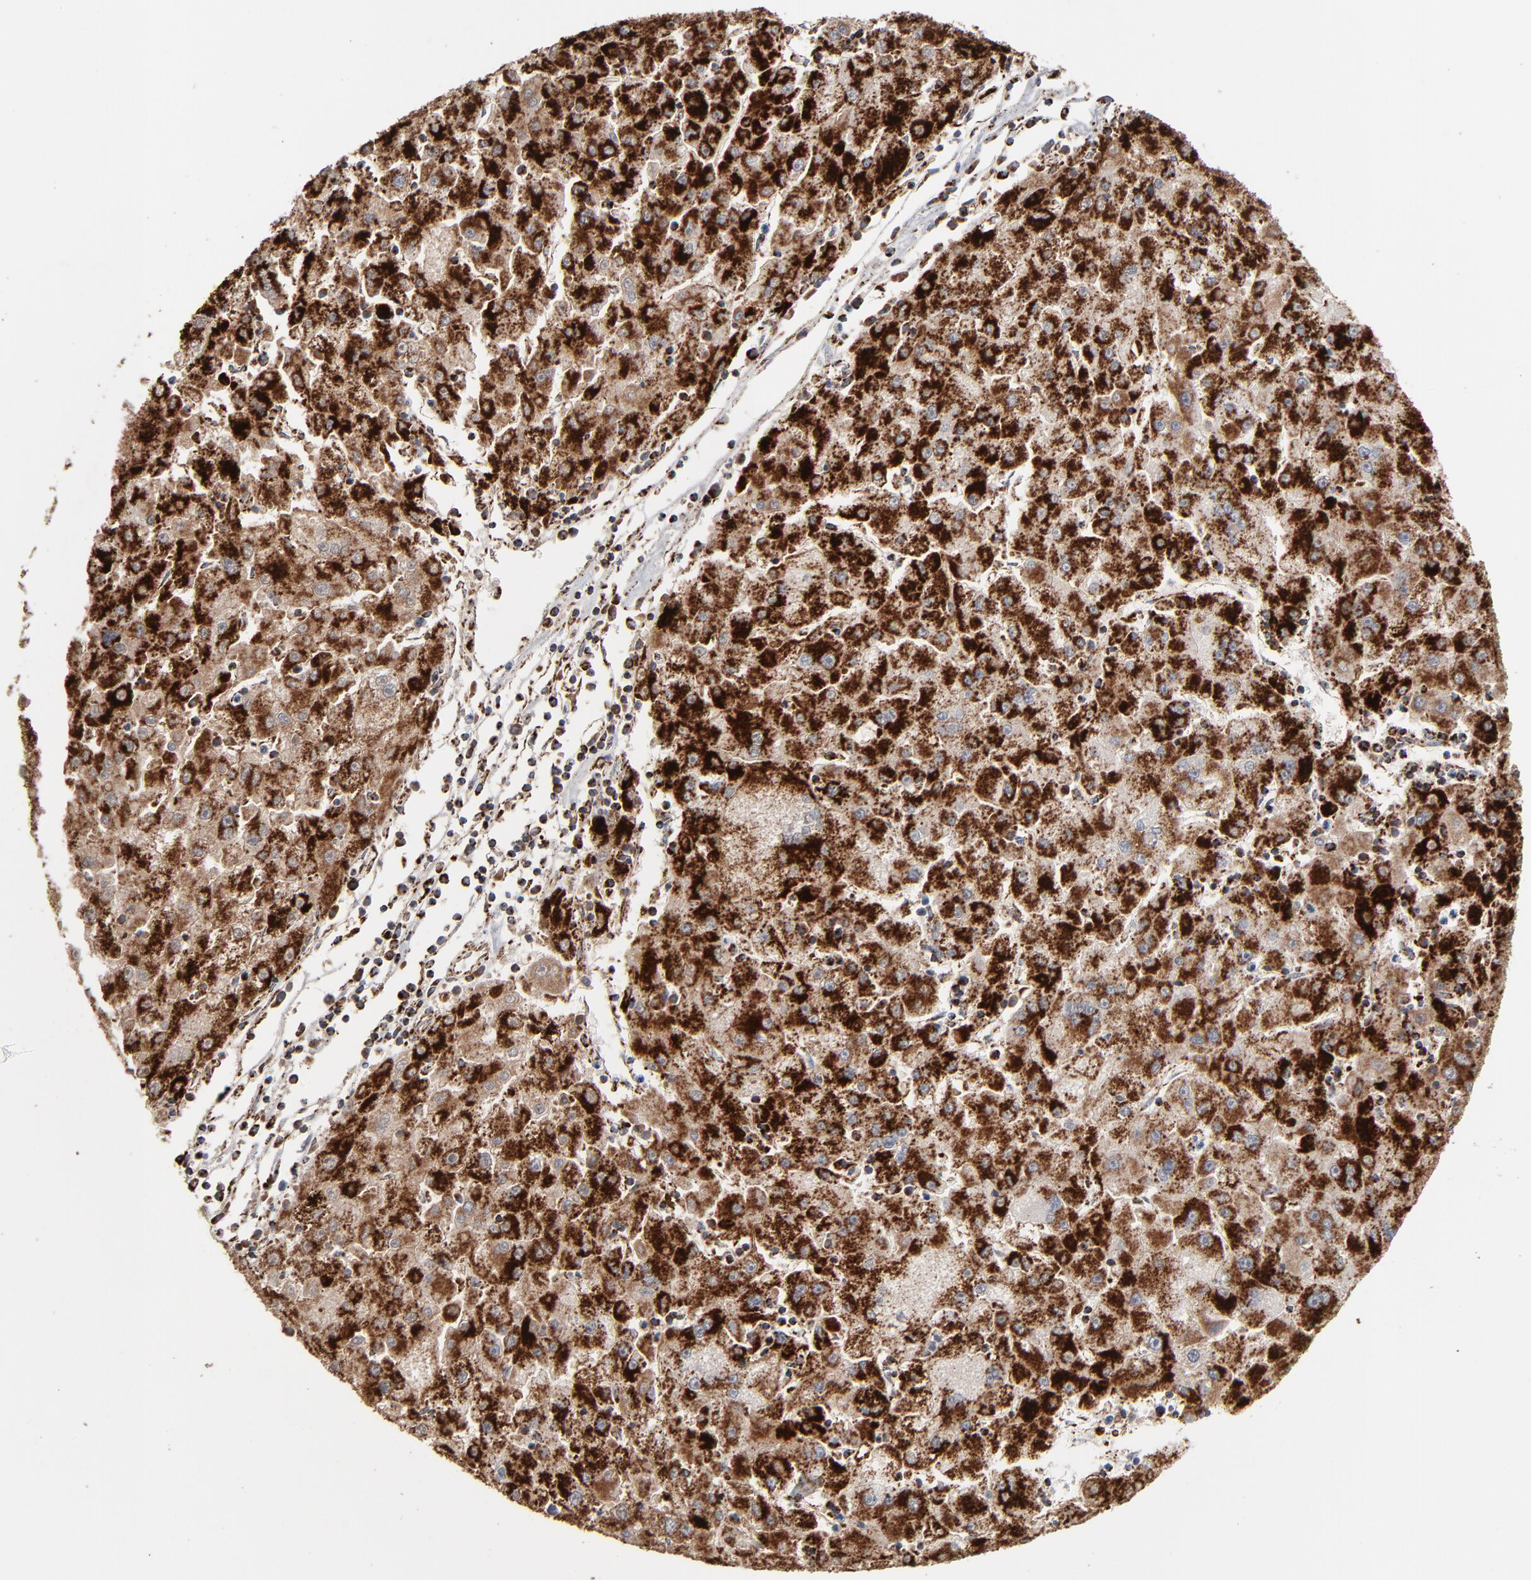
{"staining": {"intensity": "strong", "quantity": ">75%", "location": "cytoplasmic/membranous"}, "tissue": "liver cancer", "cell_type": "Tumor cells", "image_type": "cancer", "snomed": [{"axis": "morphology", "description": "Carcinoma, Hepatocellular, NOS"}, {"axis": "topography", "description": "Liver"}], "caption": "Immunohistochemical staining of hepatocellular carcinoma (liver) exhibits strong cytoplasmic/membranous protein staining in about >75% of tumor cells. (IHC, brightfield microscopy, high magnification).", "gene": "UQCRC1", "patient": {"sex": "male", "age": 72}}